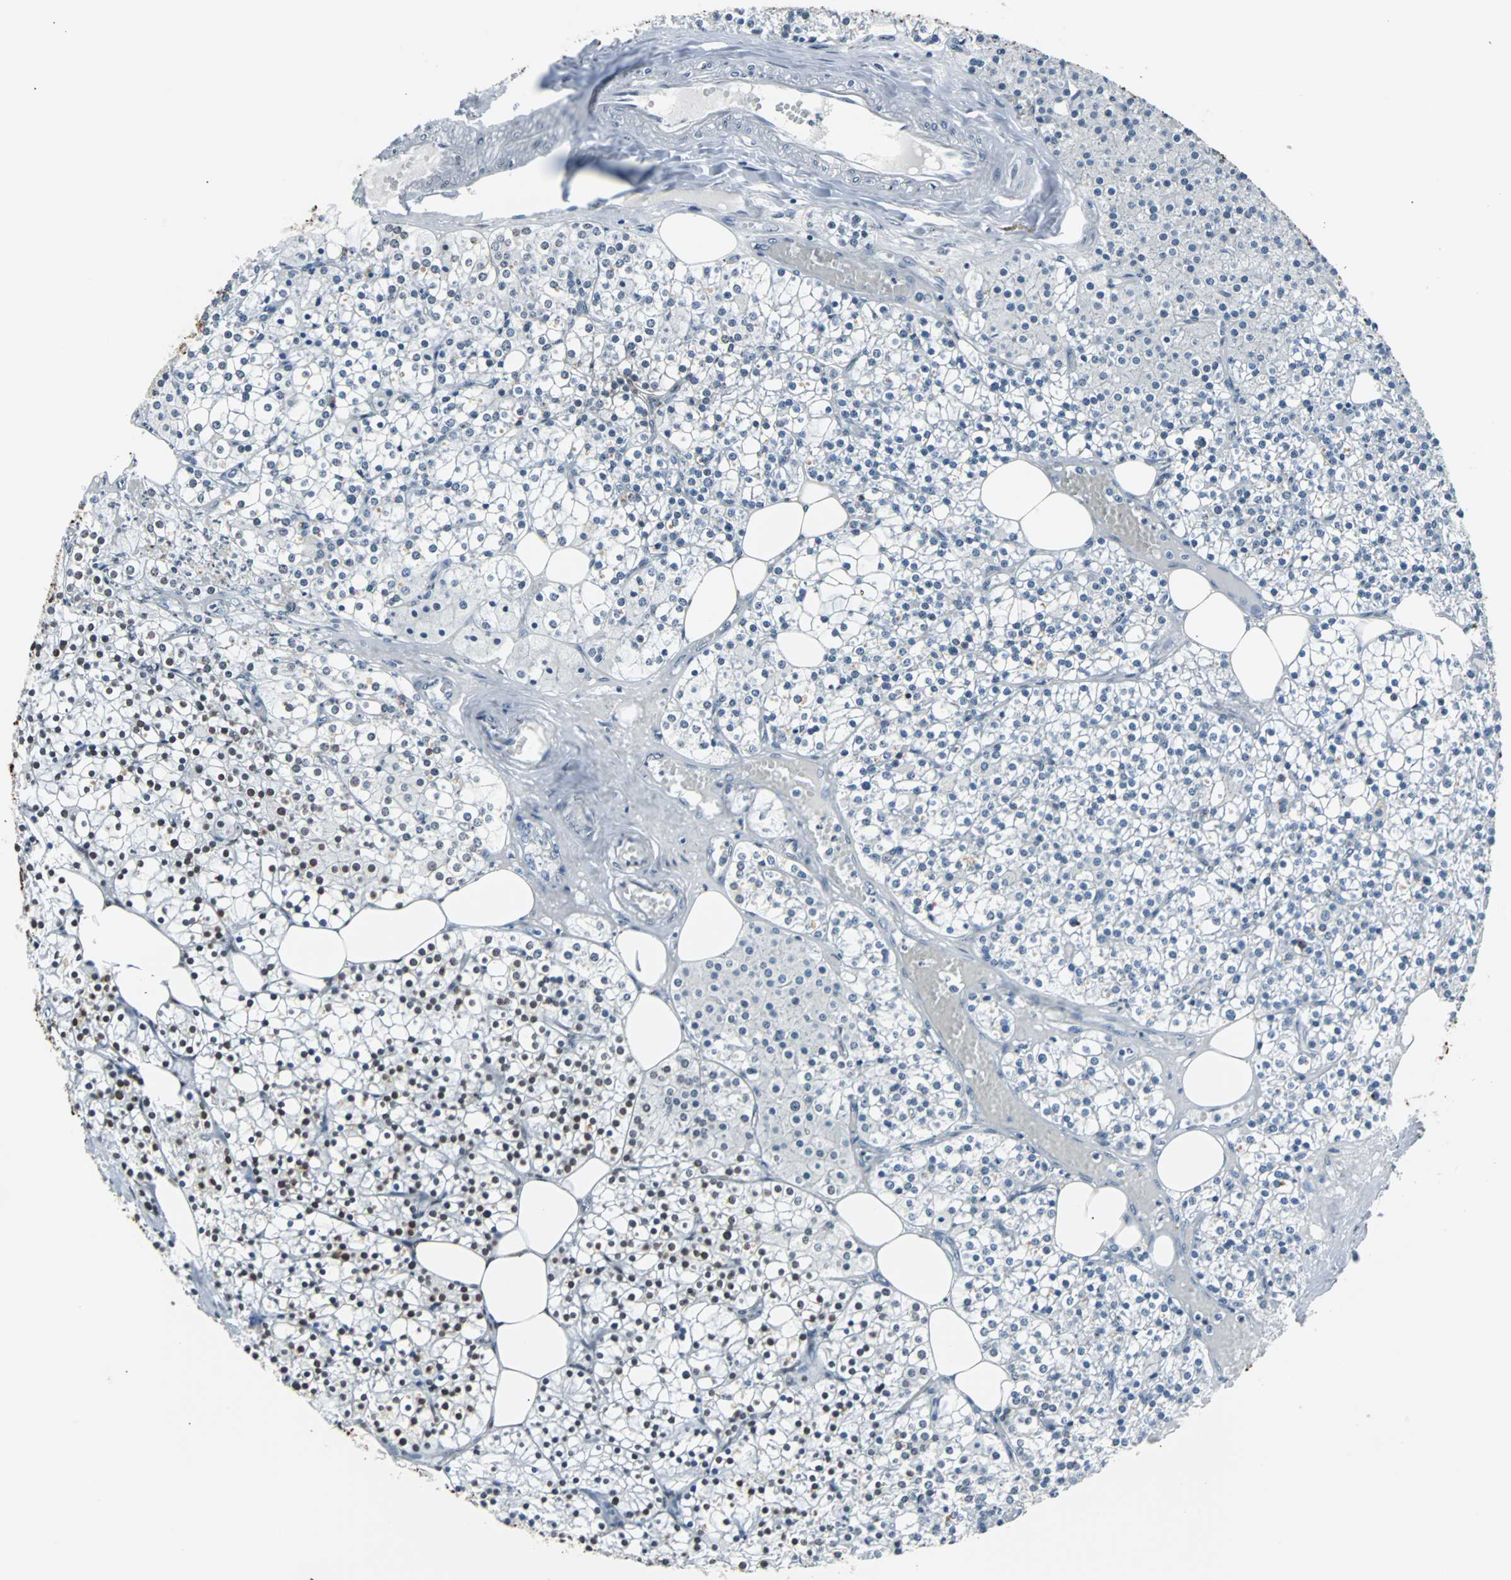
{"staining": {"intensity": "strong", "quantity": "25%-75%", "location": "nuclear"}, "tissue": "parathyroid gland", "cell_type": "Glandular cells", "image_type": "normal", "snomed": [{"axis": "morphology", "description": "Normal tissue, NOS"}, {"axis": "topography", "description": "Parathyroid gland"}], "caption": "Parathyroid gland stained for a protein shows strong nuclear positivity in glandular cells. The staining is performed using DAB (3,3'-diaminobenzidine) brown chromogen to label protein expression. The nuclei are counter-stained blue using hematoxylin.", "gene": "H2BC18", "patient": {"sex": "female", "age": 63}}